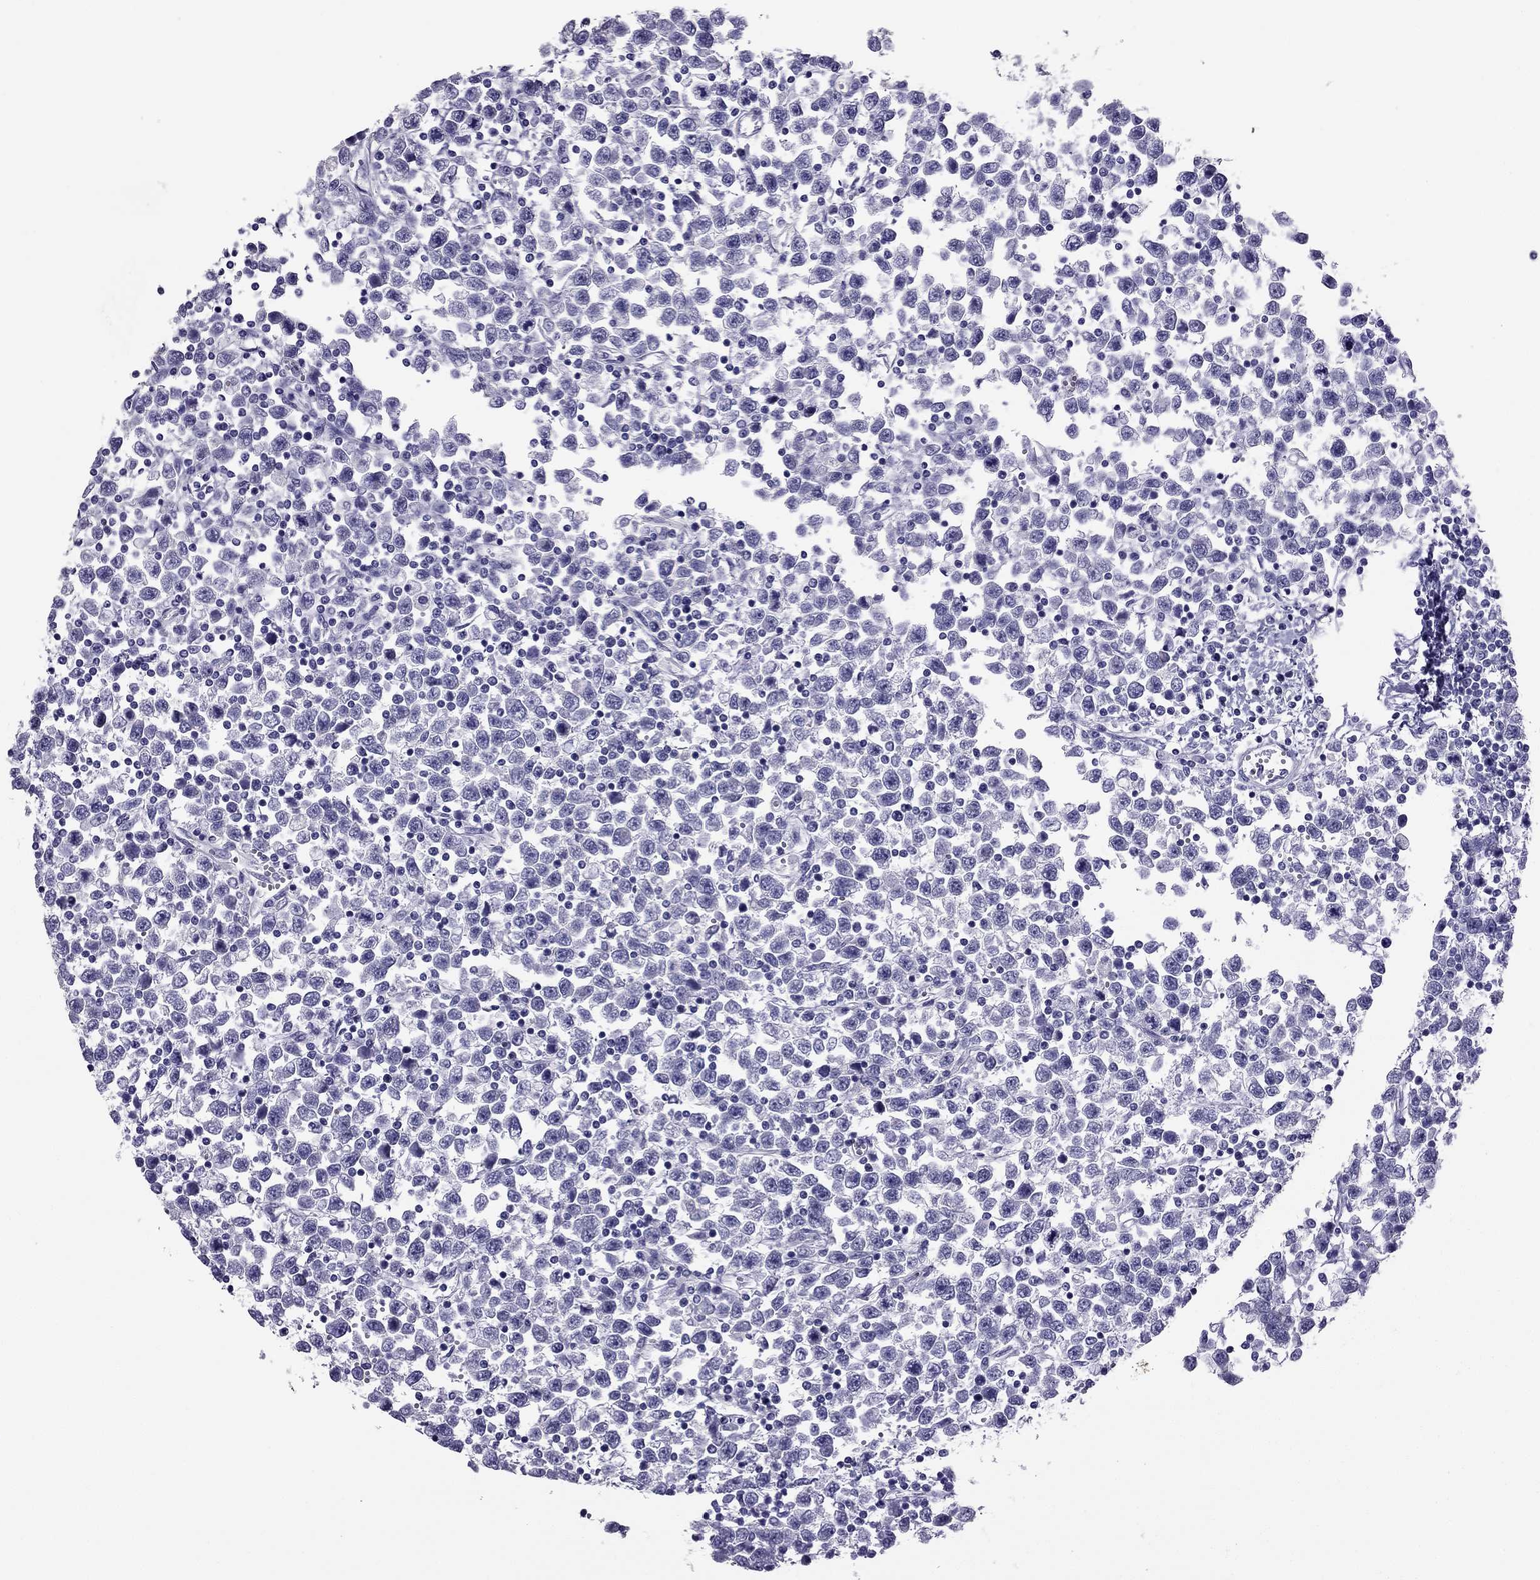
{"staining": {"intensity": "negative", "quantity": "none", "location": "none"}, "tissue": "testis cancer", "cell_type": "Tumor cells", "image_type": "cancer", "snomed": [{"axis": "morphology", "description": "Seminoma, NOS"}, {"axis": "topography", "description": "Testis"}], "caption": "The immunohistochemistry photomicrograph has no significant positivity in tumor cells of testis cancer (seminoma) tissue.", "gene": "PDE6A", "patient": {"sex": "male", "age": 34}}